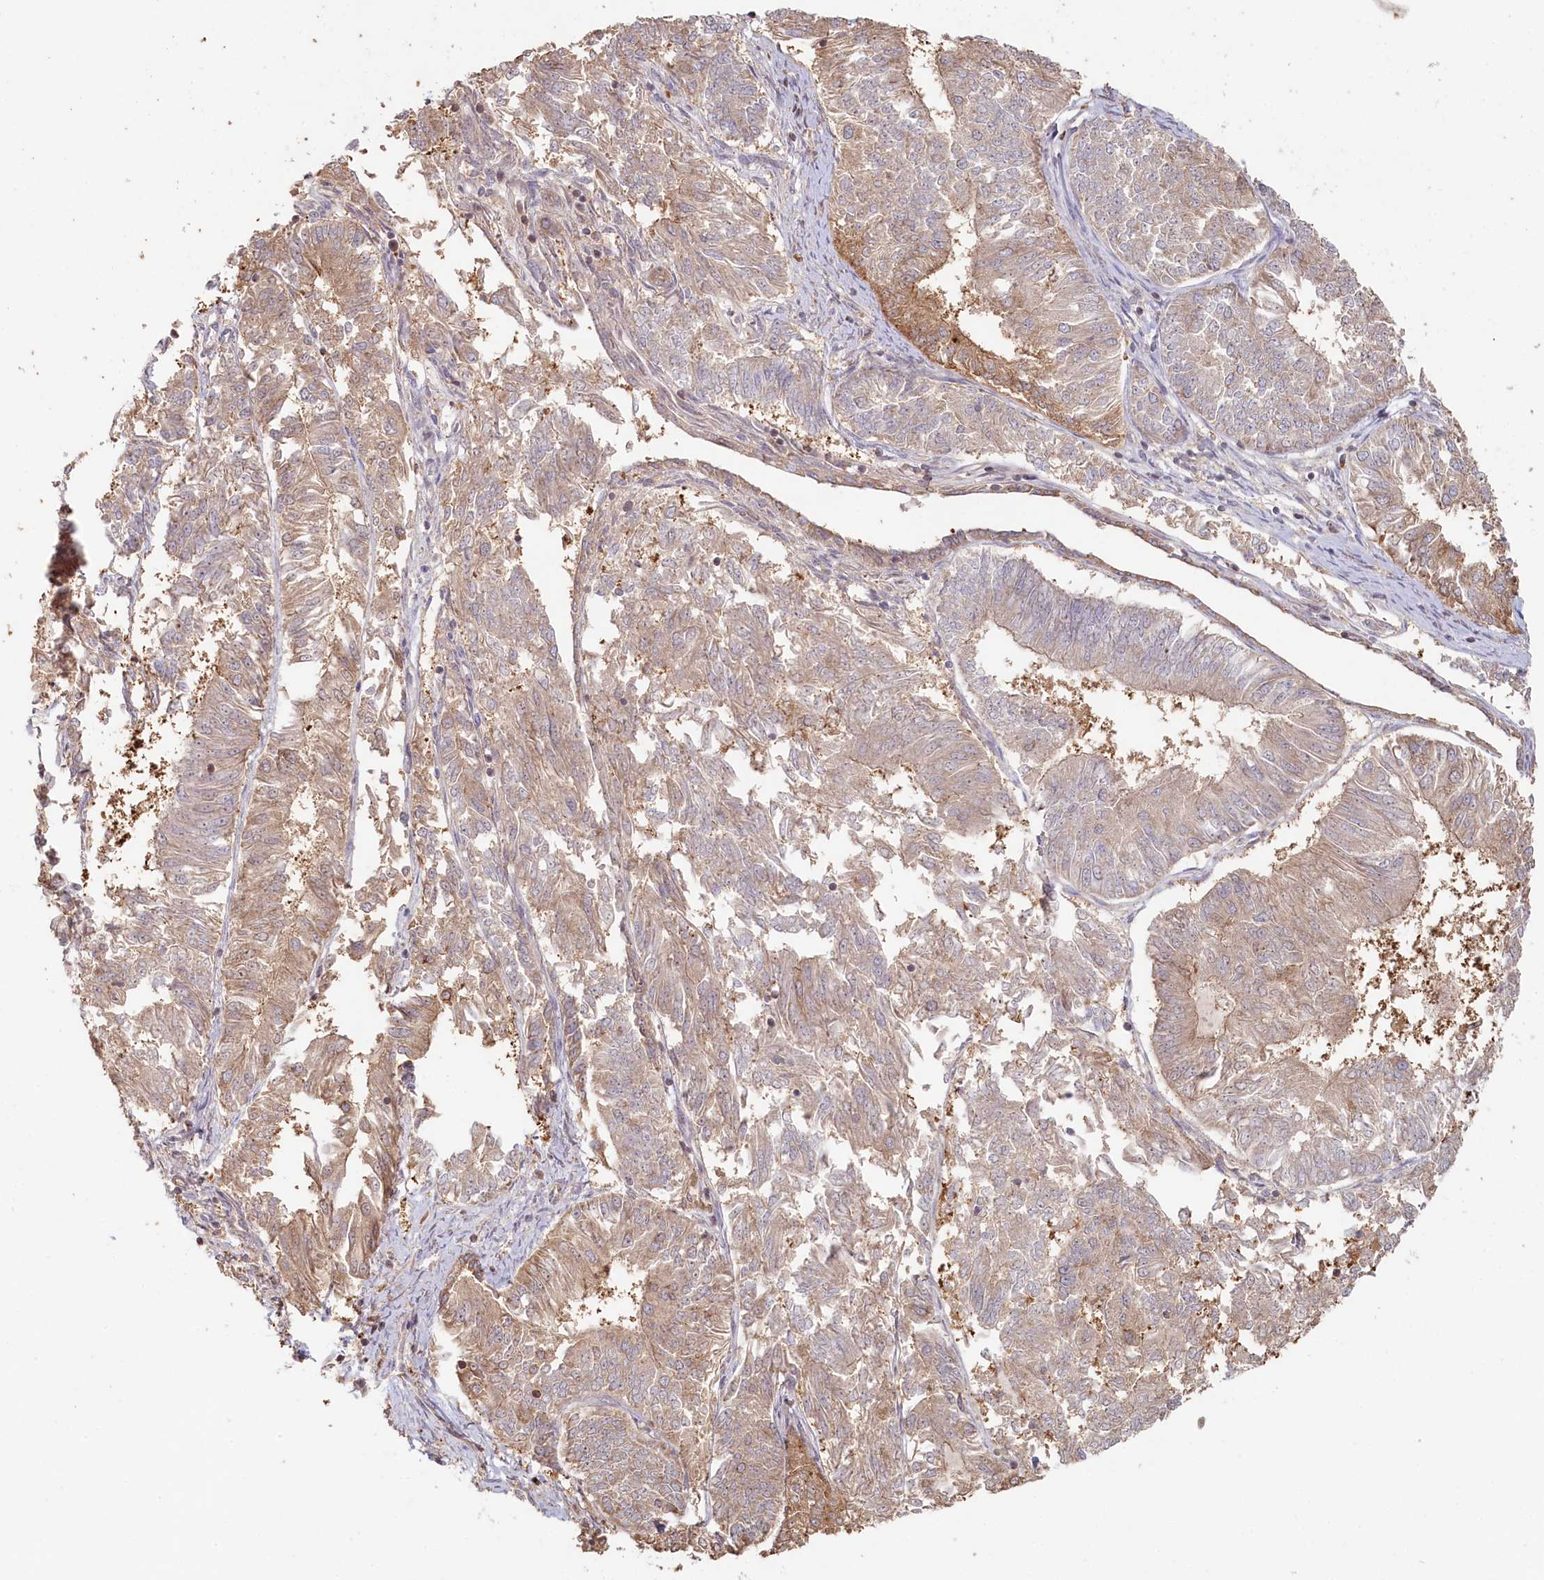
{"staining": {"intensity": "weak", "quantity": "<25%", "location": "cytoplasmic/membranous"}, "tissue": "endometrial cancer", "cell_type": "Tumor cells", "image_type": "cancer", "snomed": [{"axis": "morphology", "description": "Adenocarcinoma, NOS"}, {"axis": "topography", "description": "Endometrium"}], "caption": "Endometrial adenocarcinoma stained for a protein using IHC shows no staining tumor cells.", "gene": "HAL", "patient": {"sex": "female", "age": 58}}